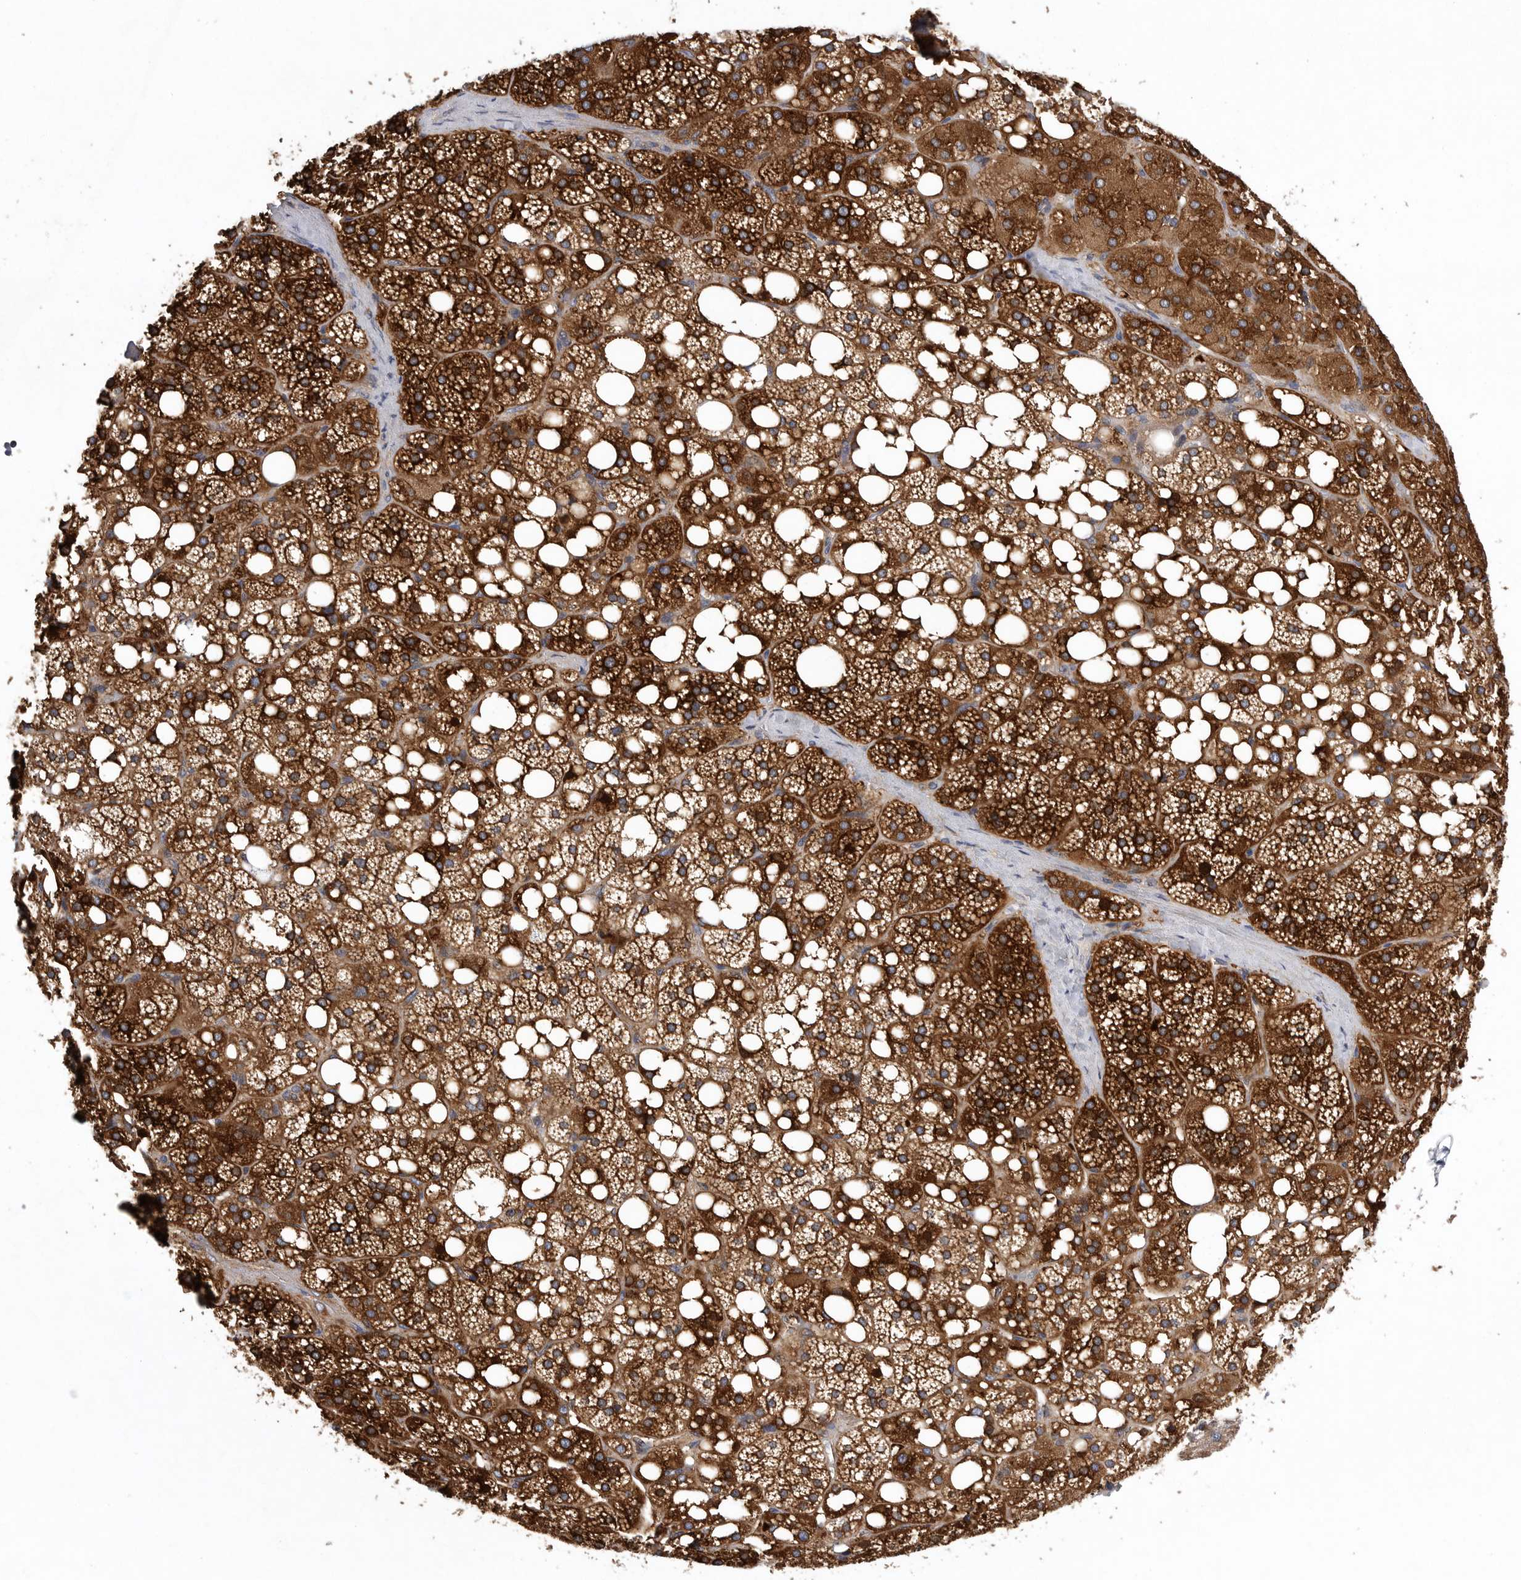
{"staining": {"intensity": "strong", "quantity": ">75%", "location": "cytoplasmic/membranous"}, "tissue": "adrenal gland", "cell_type": "Glandular cells", "image_type": "normal", "snomed": [{"axis": "morphology", "description": "Normal tissue, NOS"}, {"axis": "topography", "description": "Adrenal gland"}], "caption": "Adrenal gland stained for a protein (brown) displays strong cytoplasmic/membranous positive expression in approximately >75% of glandular cells.", "gene": "OXR1", "patient": {"sex": "female", "age": 59}}